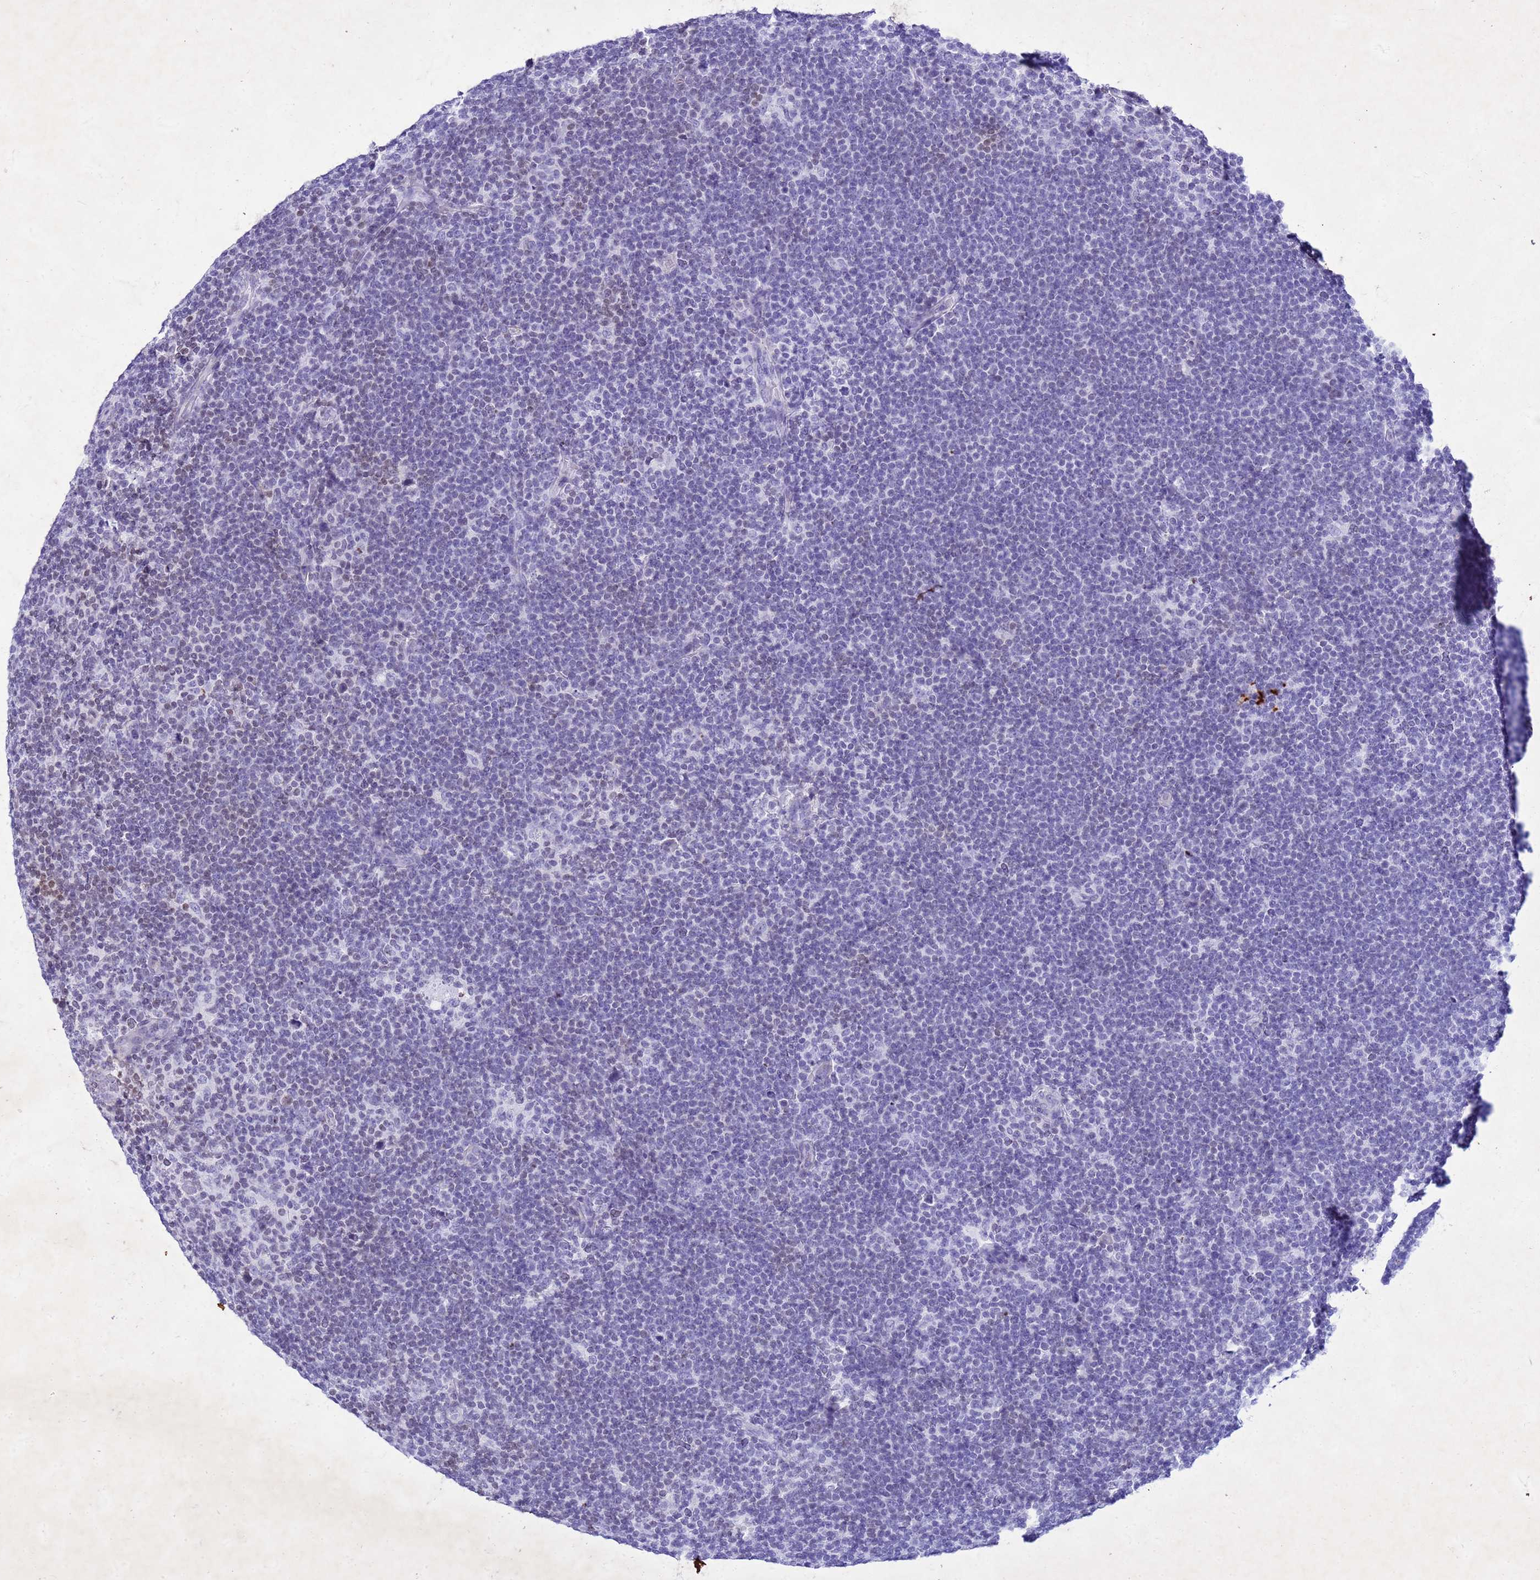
{"staining": {"intensity": "negative", "quantity": "none", "location": "none"}, "tissue": "lymphoma", "cell_type": "Tumor cells", "image_type": "cancer", "snomed": [{"axis": "morphology", "description": "Hodgkin's disease, NOS"}, {"axis": "topography", "description": "Lymph node"}], "caption": "Photomicrograph shows no protein positivity in tumor cells of lymphoma tissue. Brightfield microscopy of immunohistochemistry stained with DAB (3,3'-diaminobenzidine) (brown) and hematoxylin (blue), captured at high magnification.", "gene": "COPS9", "patient": {"sex": "female", "age": 57}}